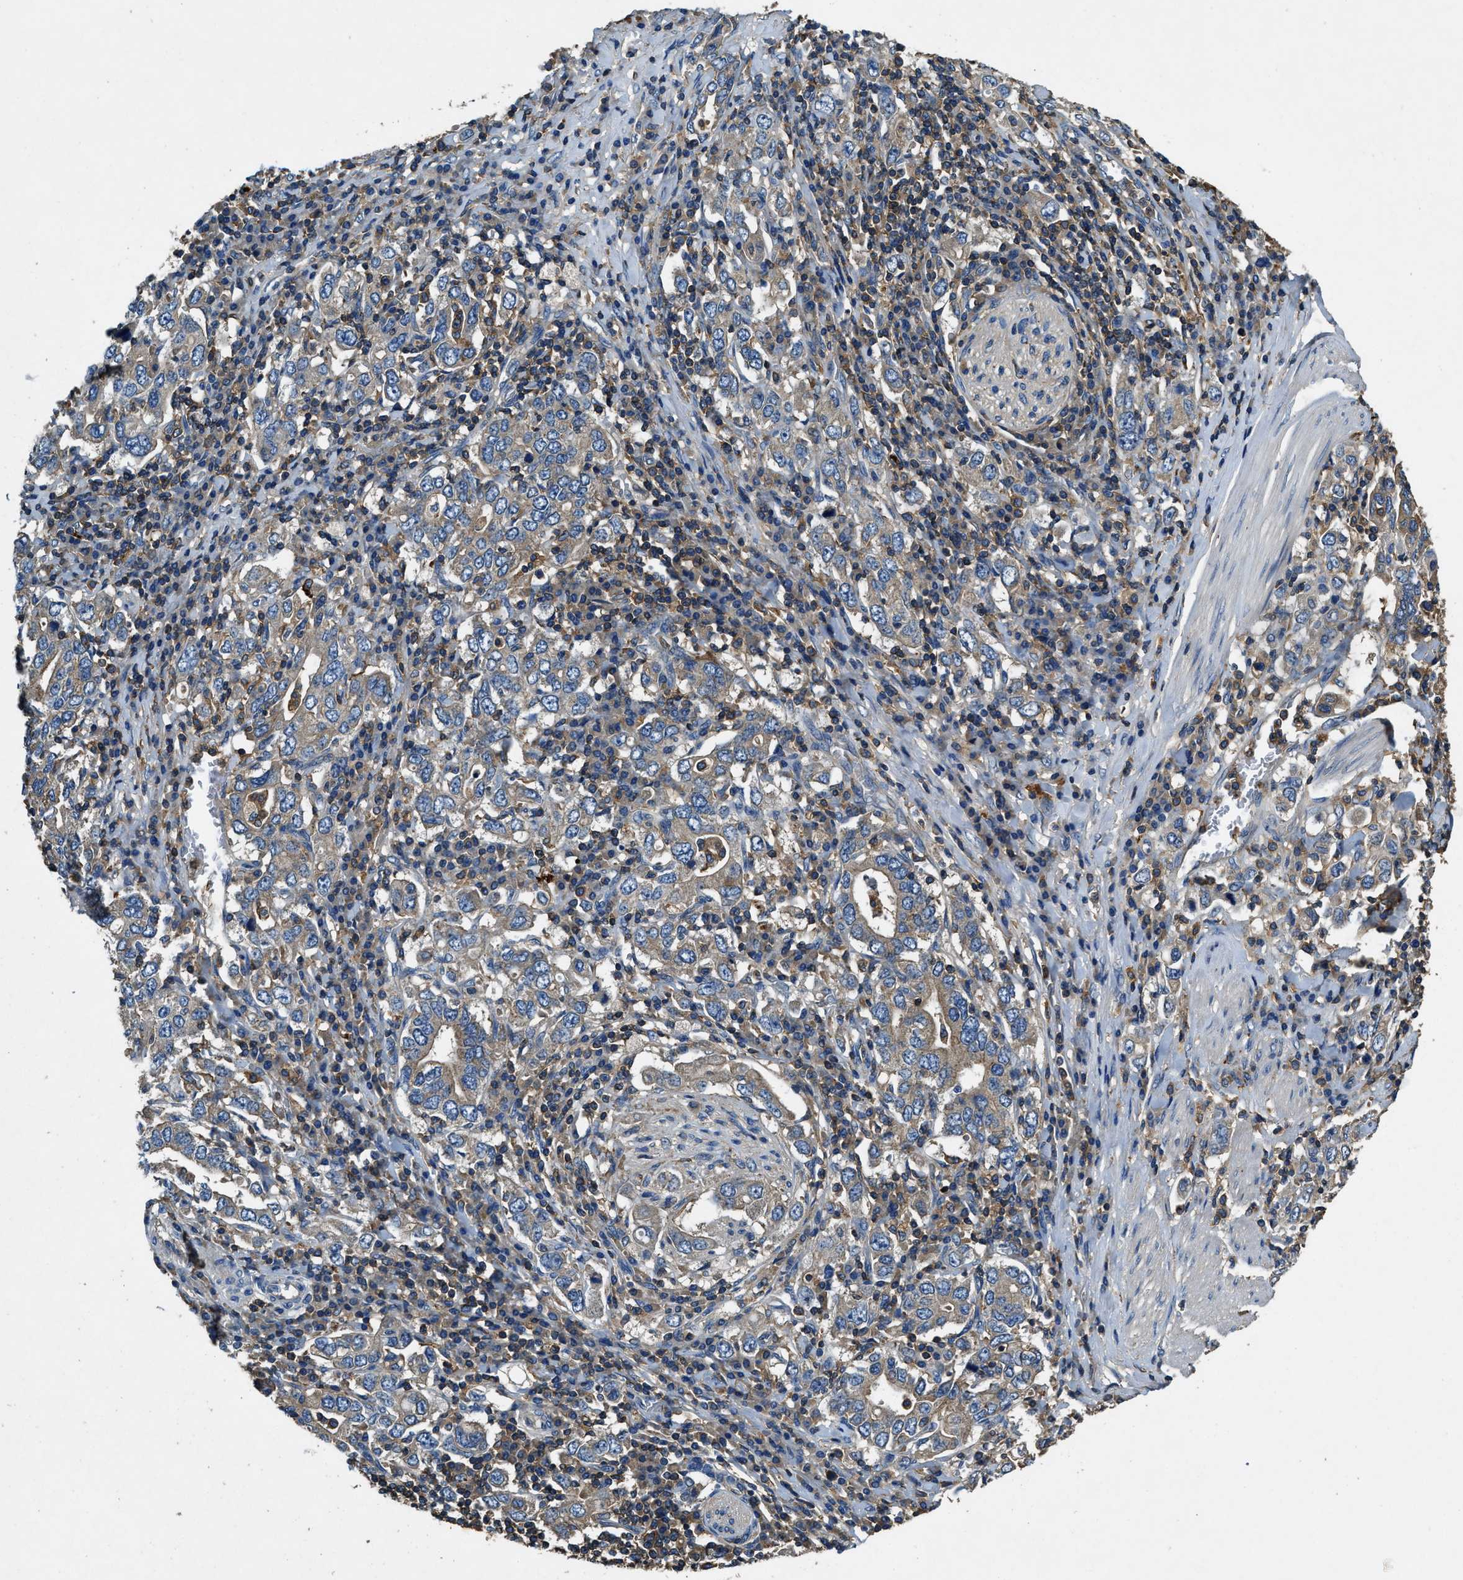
{"staining": {"intensity": "weak", "quantity": "25%-75%", "location": "cytoplasmic/membranous"}, "tissue": "stomach cancer", "cell_type": "Tumor cells", "image_type": "cancer", "snomed": [{"axis": "morphology", "description": "Adenocarcinoma, NOS"}, {"axis": "topography", "description": "Stomach, upper"}], "caption": "Stomach cancer was stained to show a protein in brown. There is low levels of weak cytoplasmic/membranous expression in approximately 25%-75% of tumor cells. The protein is stained brown, and the nuclei are stained in blue (DAB IHC with brightfield microscopy, high magnification).", "gene": "BLOC1S1", "patient": {"sex": "male", "age": 62}}